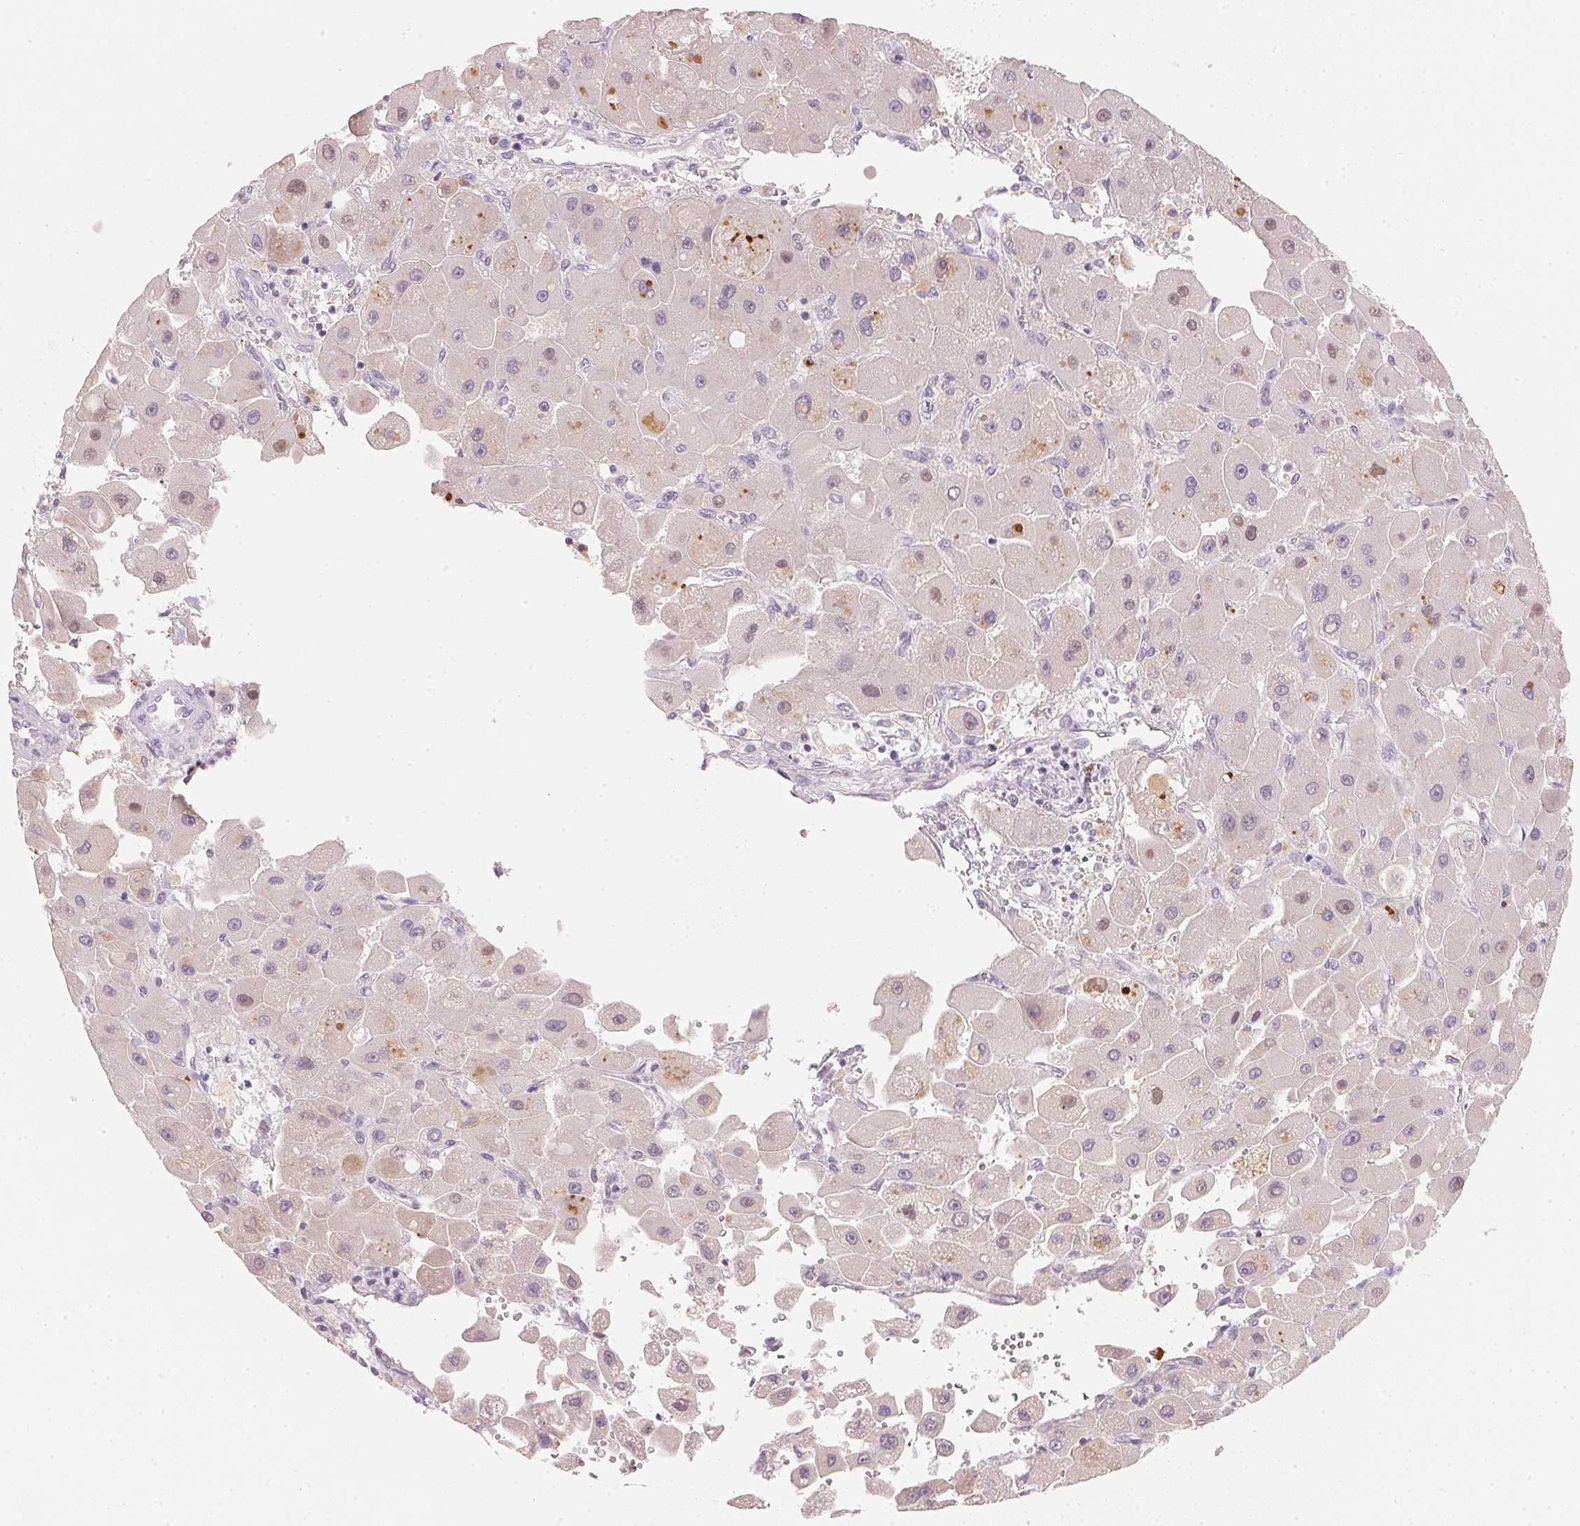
{"staining": {"intensity": "moderate", "quantity": "<25%", "location": "cytoplasmic/membranous"}, "tissue": "liver cancer", "cell_type": "Tumor cells", "image_type": "cancer", "snomed": [{"axis": "morphology", "description": "Carcinoma, Hepatocellular, NOS"}, {"axis": "topography", "description": "Liver"}], "caption": "A high-resolution image shows IHC staining of liver cancer (hepatocellular carcinoma), which demonstrates moderate cytoplasmic/membranous positivity in approximately <25% of tumor cells. (IHC, brightfield microscopy, high magnification).", "gene": "RMDN2", "patient": {"sex": "male", "age": 24}}